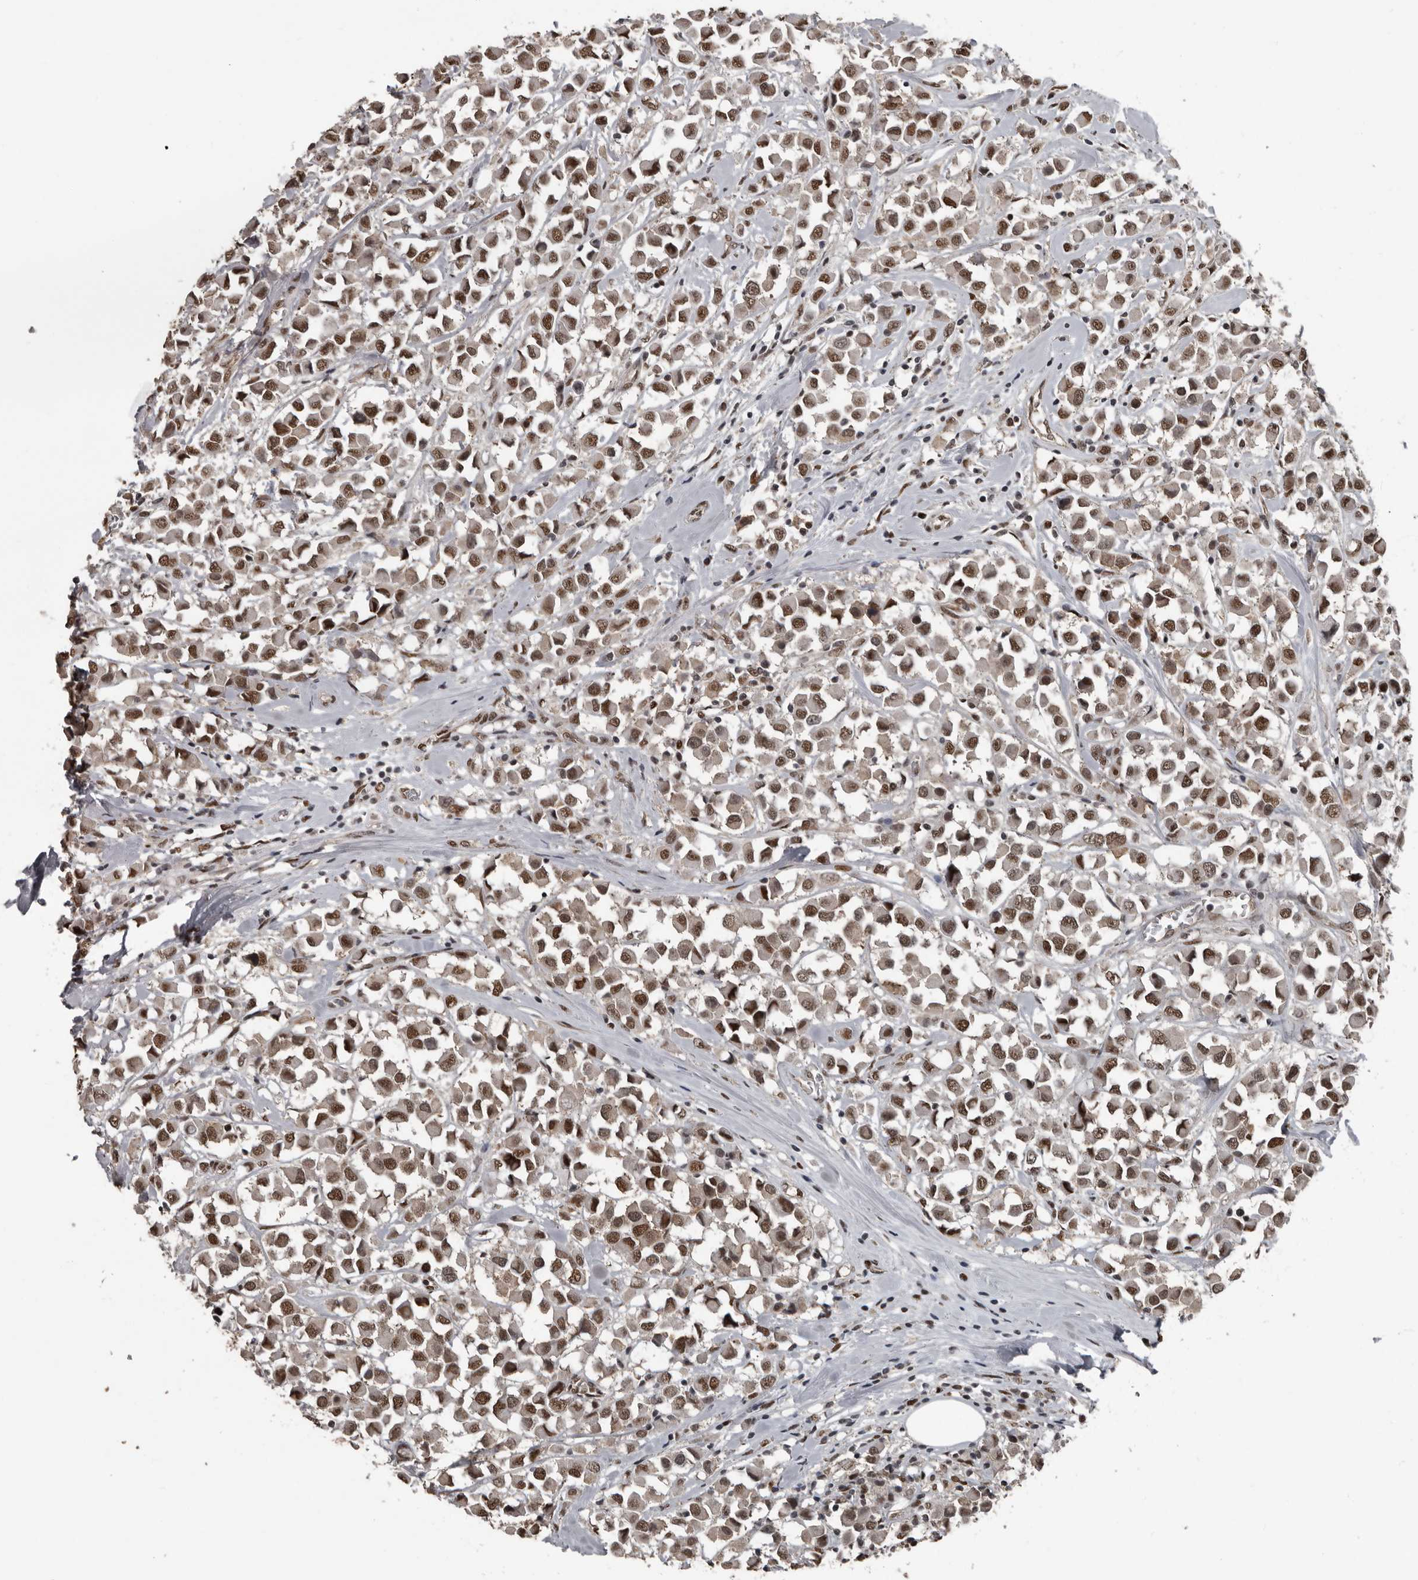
{"staining": {"intensity": "moderate", "quantity": ">75%", "location": "nuclear"}, "tissue": "breast cancer", "cell_type": "Tumor cells", "image_type": "cancer", "snomed": [{"axis": "morphology", "description": "Duct carcinoma"}, {"axis": "topography", "description": "Breast"}], "caption": "DAB immunohistochemical staining of human breast cancer (intraductal carcinoma) displays moderate nuclear protein positivity in about >75% of tumor cells. (IHC, brightfield microscopy, high magnification).", "gene": "CHD1L", "patient": {"sex": "female", "age": 61}}